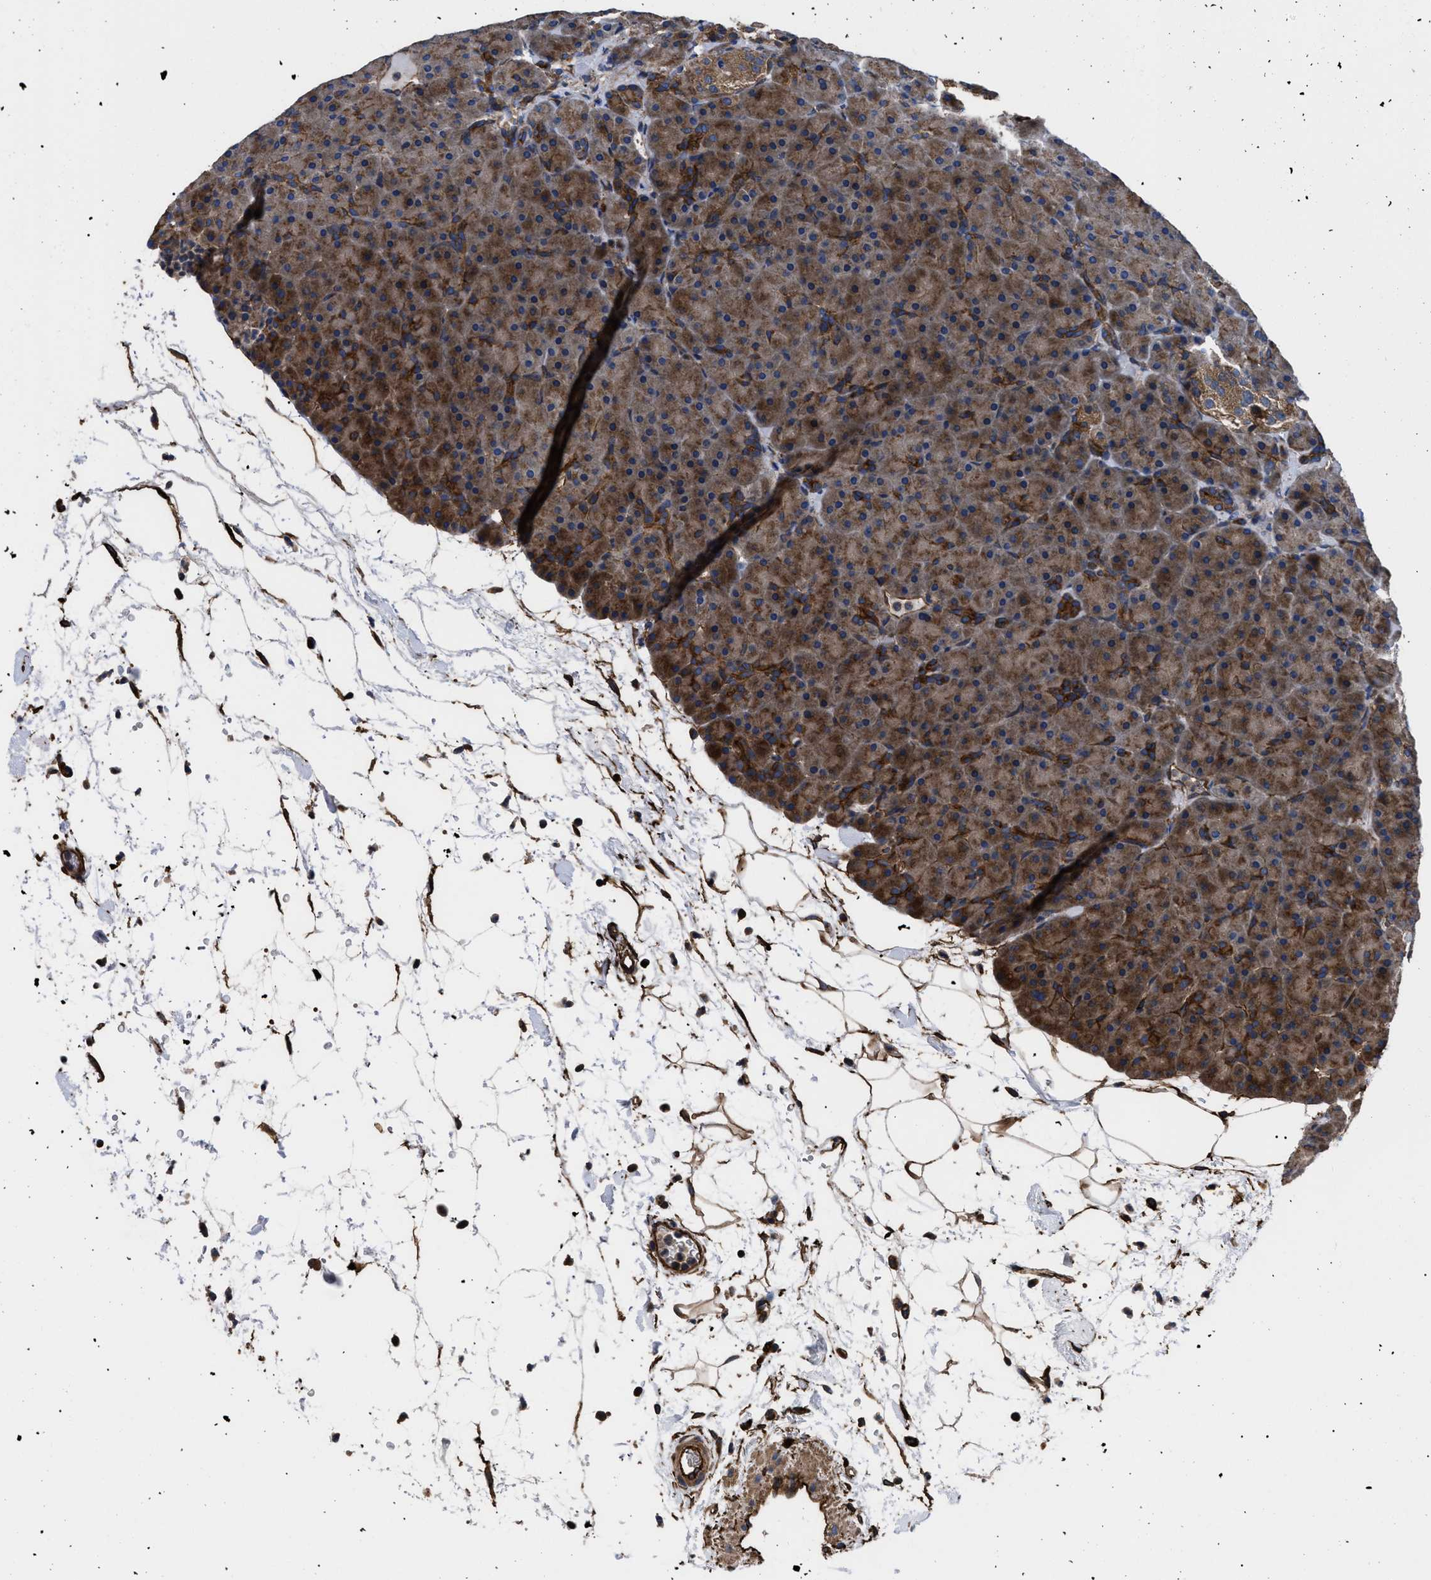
{"staining": {"intensity": "strong", "quantity": ">75%", "location": "cytoplasmic/membranous"}, "tissue": "pancreas", "cell_type": "Exocrine glandular cells", "image_type": "normal", "snomed": [{"axis": "morphology", "description": "Normal tissue, NOS"}, {"axis": "topography", "description": "Pancreas"}], "caption": "Strong cytoplasmic/membranous positivity for a protein is appreciated in approximately >75% of exocrine glandular cells of normal pancreas using immunohistochemistry (IHC).", "gene": "NT5E", "patient": {"sex": "male", "age": 66}}